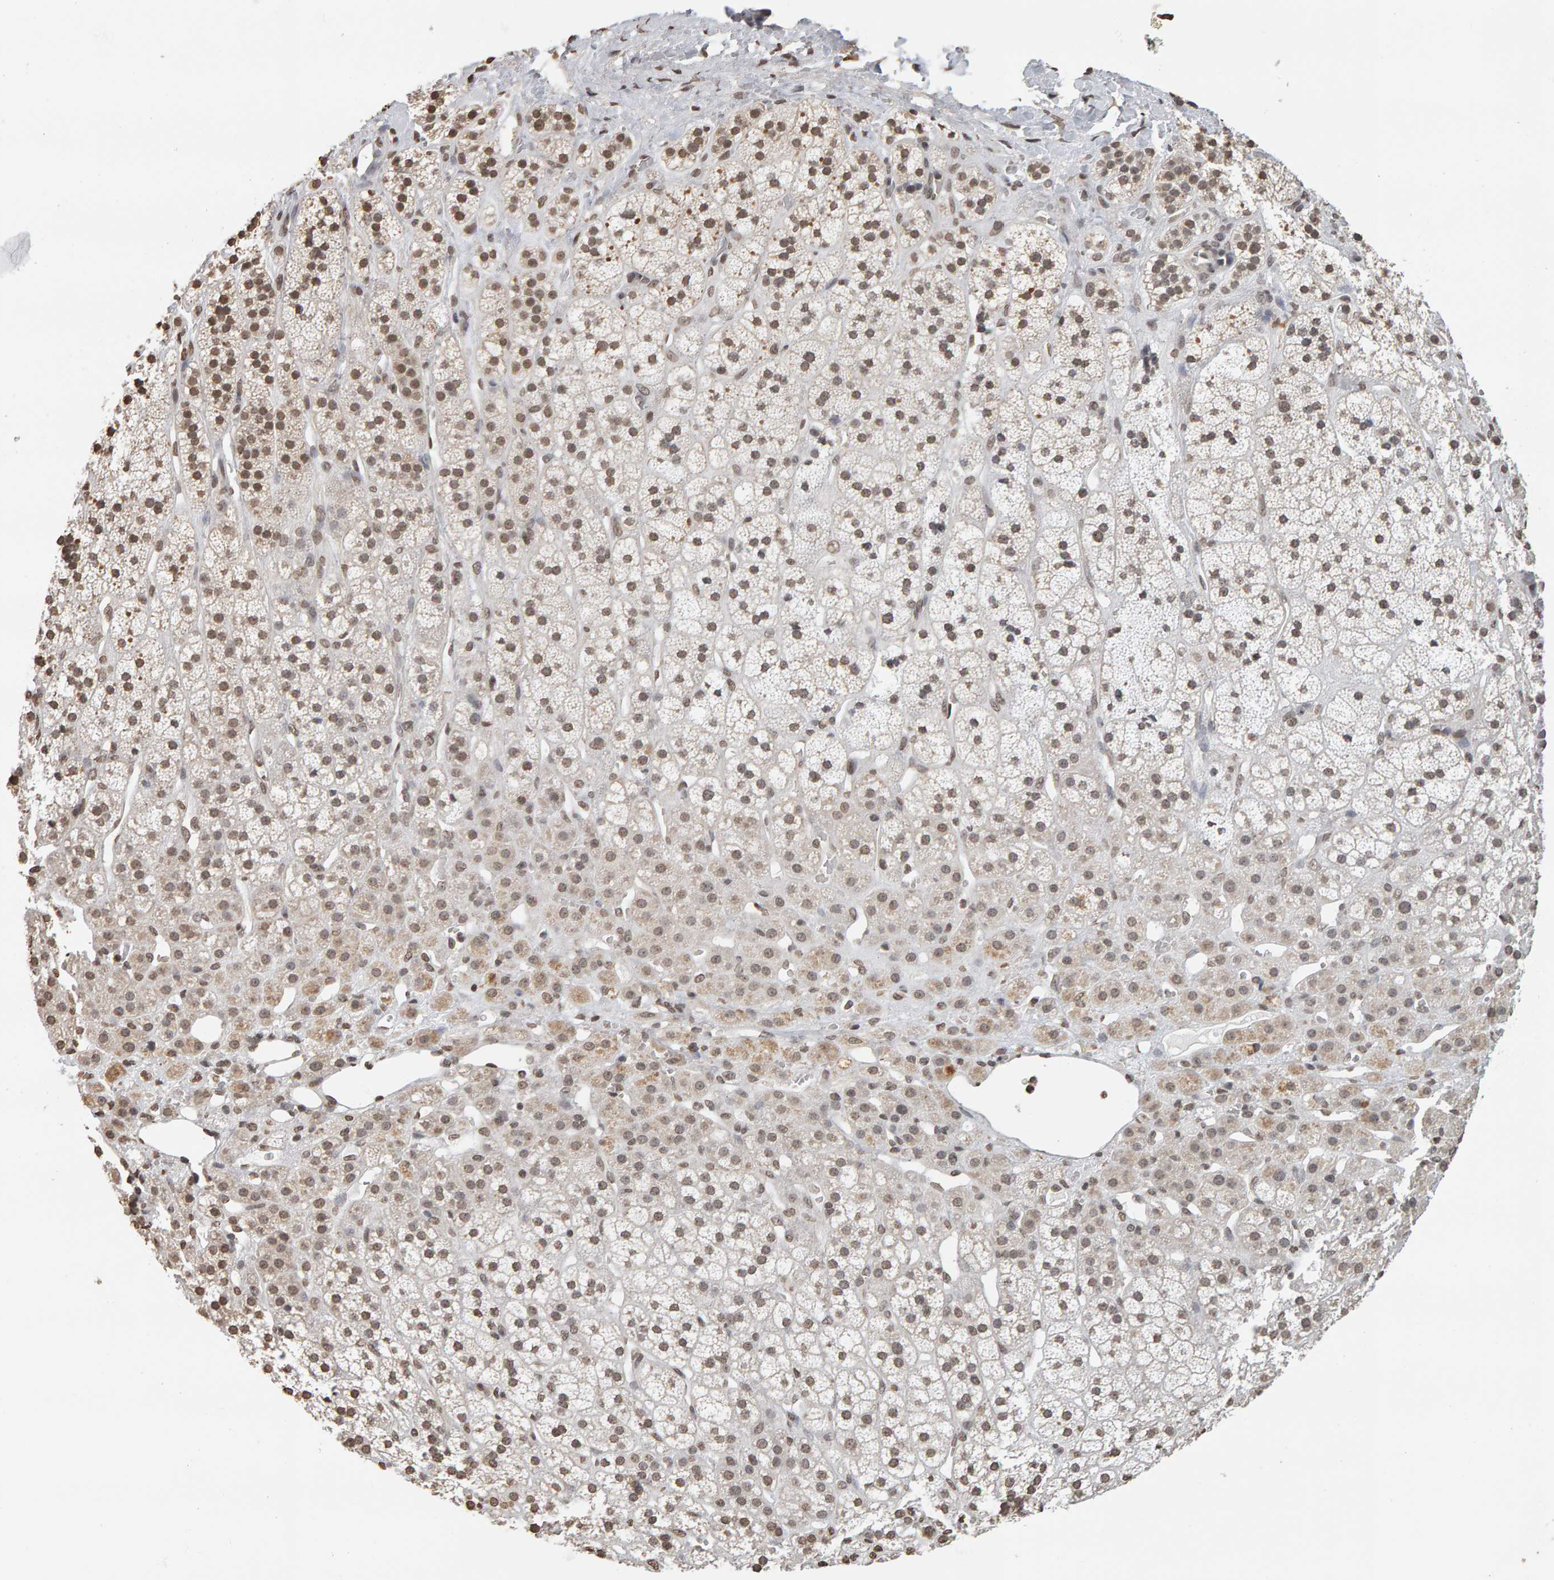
{"staining": {"intensity": "moderate", "quantity": "25%-75%", "location": "cytoplasmic/membranous,nuclear"}, "tissue": "adrenal gland", "cell_type": "Glandular cells", "image_type": "normal", "snomed": [{"axis": "morphology", "description": "Normal tissue, NOS"}, {"axis": "topography", "description": "Adrenal gland"}], "caption": "Brown immunohistochemical staining in normal adrenal gland shows moderate cytoplasmic/membranous,nuclear positivity in approximately 25%-75% of glandular cells.", "gene": "AFF4", "patient": {"sex": "male", "age": 56}}